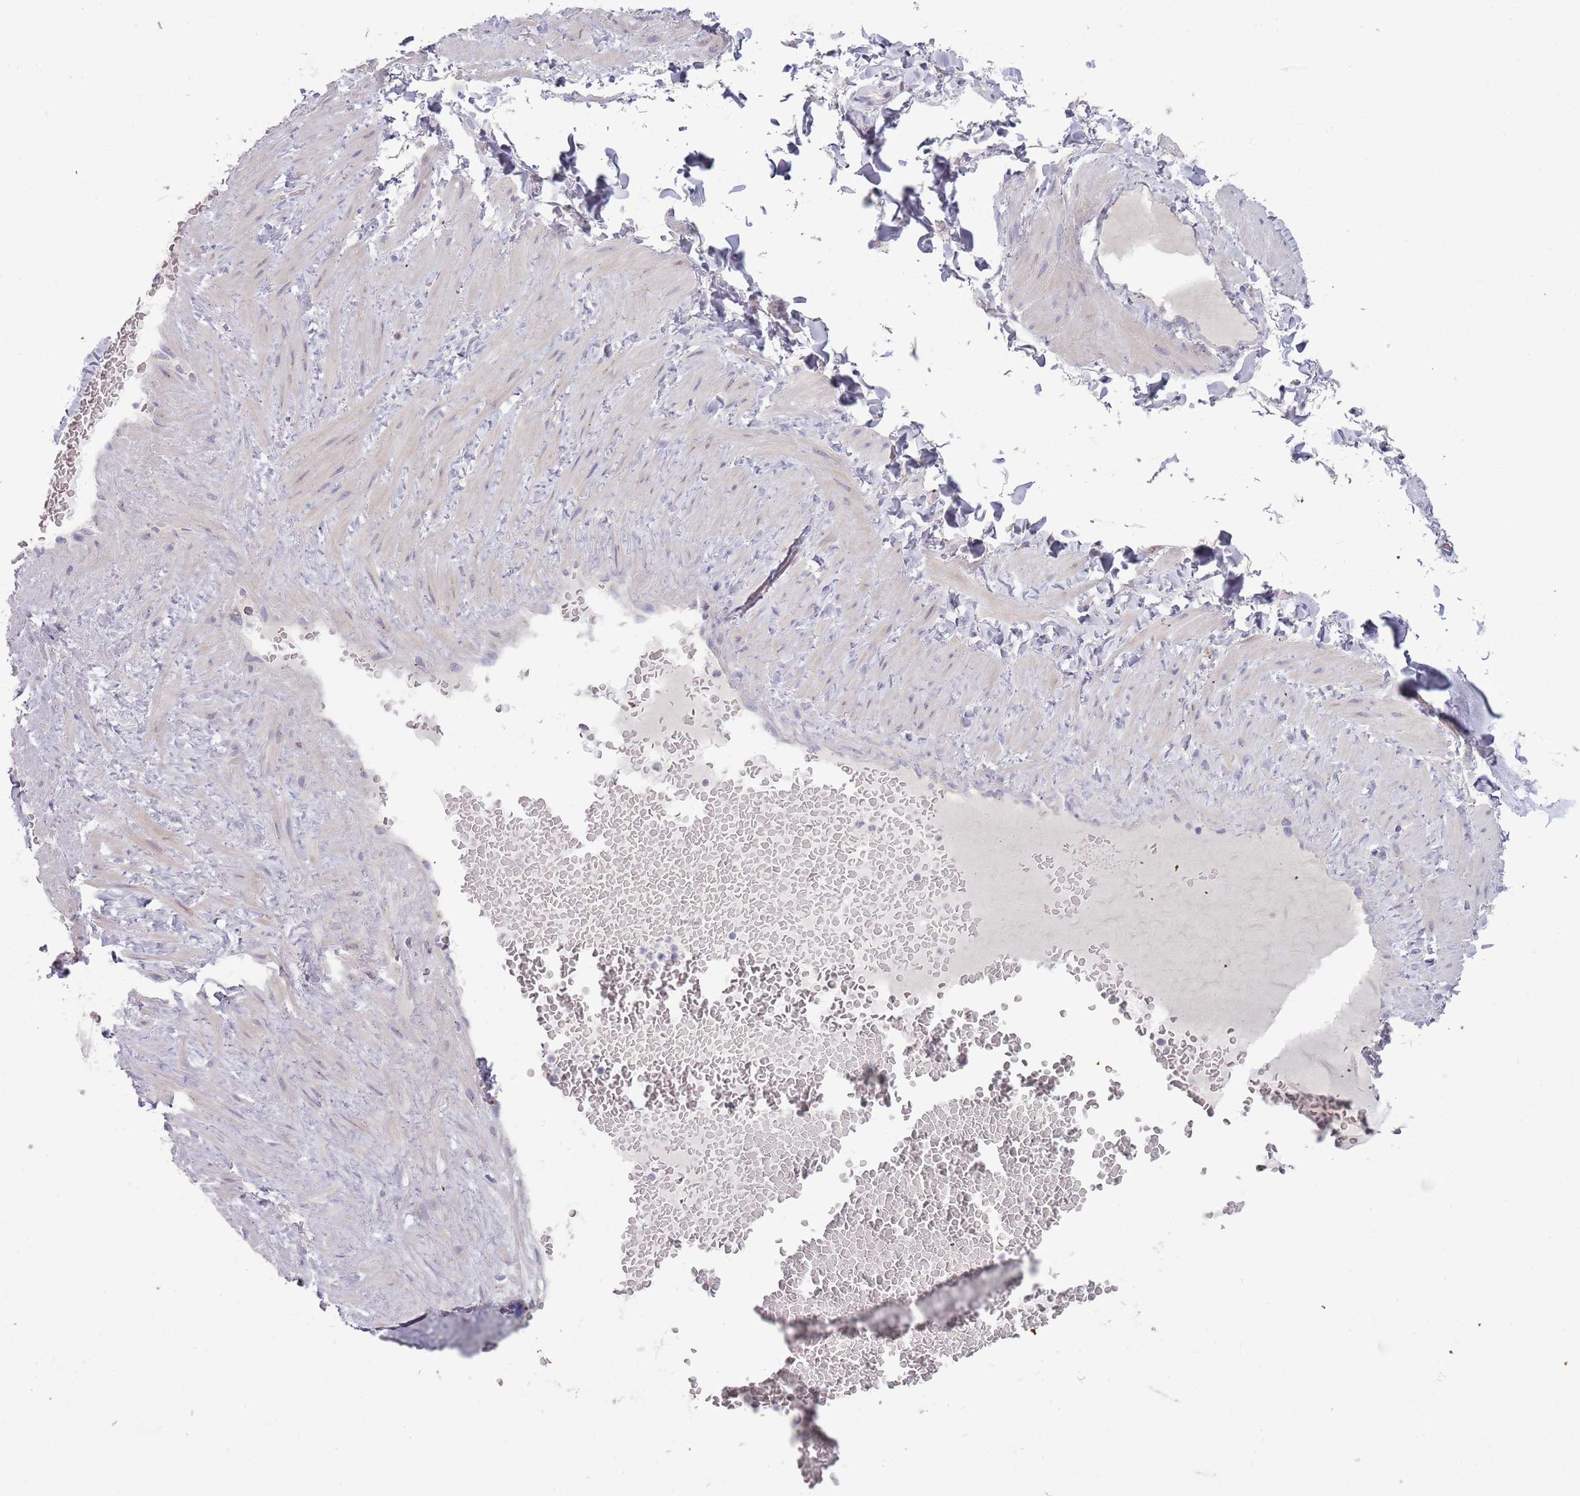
{"staining": {"intensity": "negative", "quantity": "none", "location": "none"}, "tissue": "adipose tissue", "cell_type": "Adipocytes", "image_type": "normal", "snomed": [{"axis": "morphology", "description": "Normal tissue, NOS"}, {"axis": "topography", "description": "Soft tissue"}, {"axis": "topography", "description": "Vascular tissue"}], "caption": "An immunohistochemistry (IHC) image of unremarkable adipose tissue is shown. There is no staining in adipocytes of adipose tissue.", "gene": "LTB", "patient": {"sex": "male", "age": 54}}